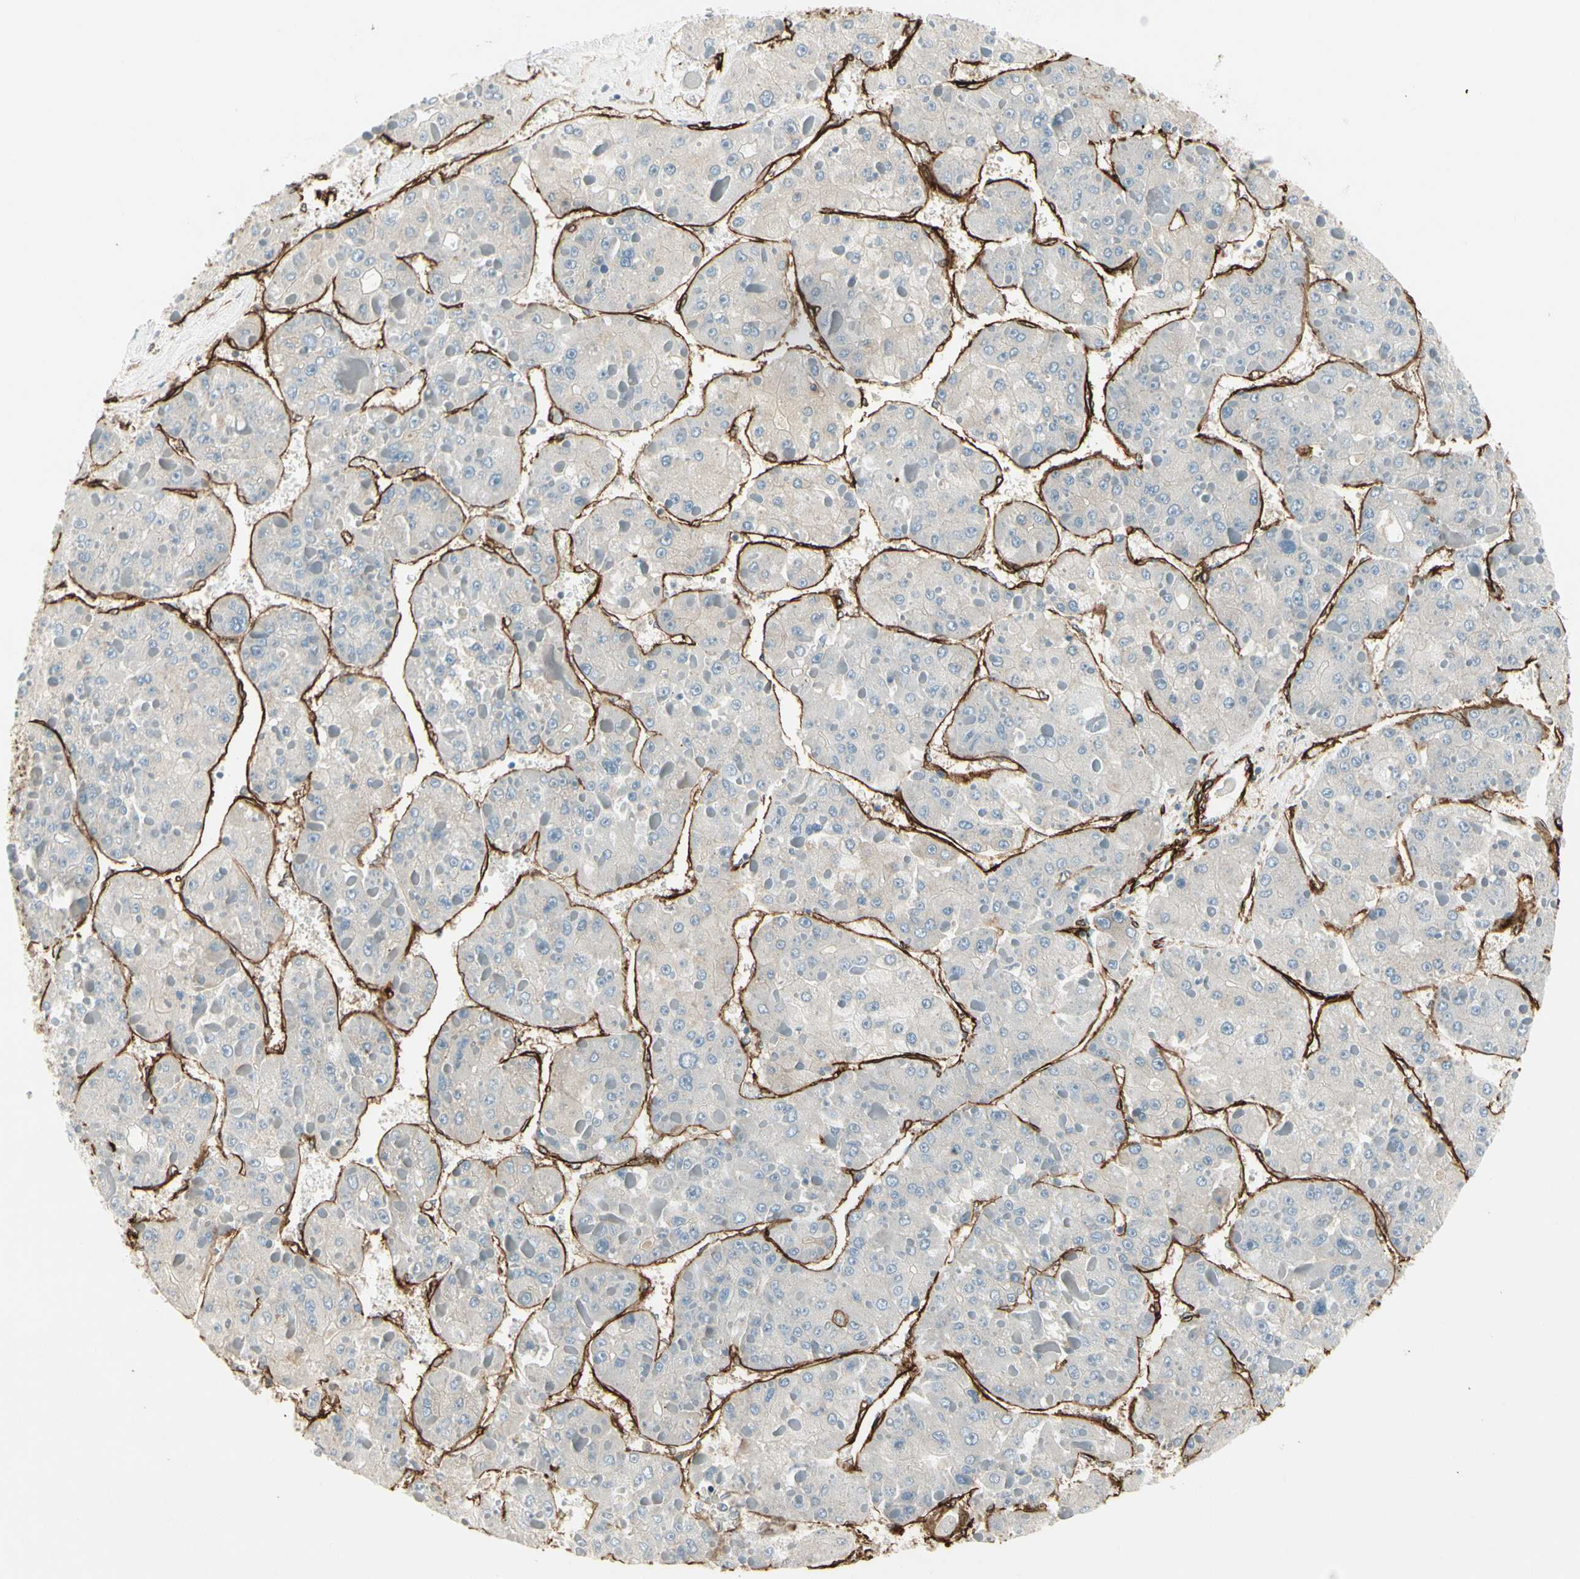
{"staining": {"intensity": "negative", "quantity": "none", "location": "none"}, "tissue": "liver cancer", "cell_type": "Tumor cells", "image_type": "cancer", "snomed": [{"axis": "morphology", "description": "Carcinoma, Hepatocellular, NOS"}, {"axis": "topography", "description": "Liver"}], "caption": "Immunohistochemistry histopathology image of human liver hepatocellular carcinoma stained for a protein (brown), which displays no expression in tumor cells. (Brightfield microscopy of DAB immunohistochemistry at high magnification).", "gene": "MCAM", "patient": {"sex": "female", "age": 73}}